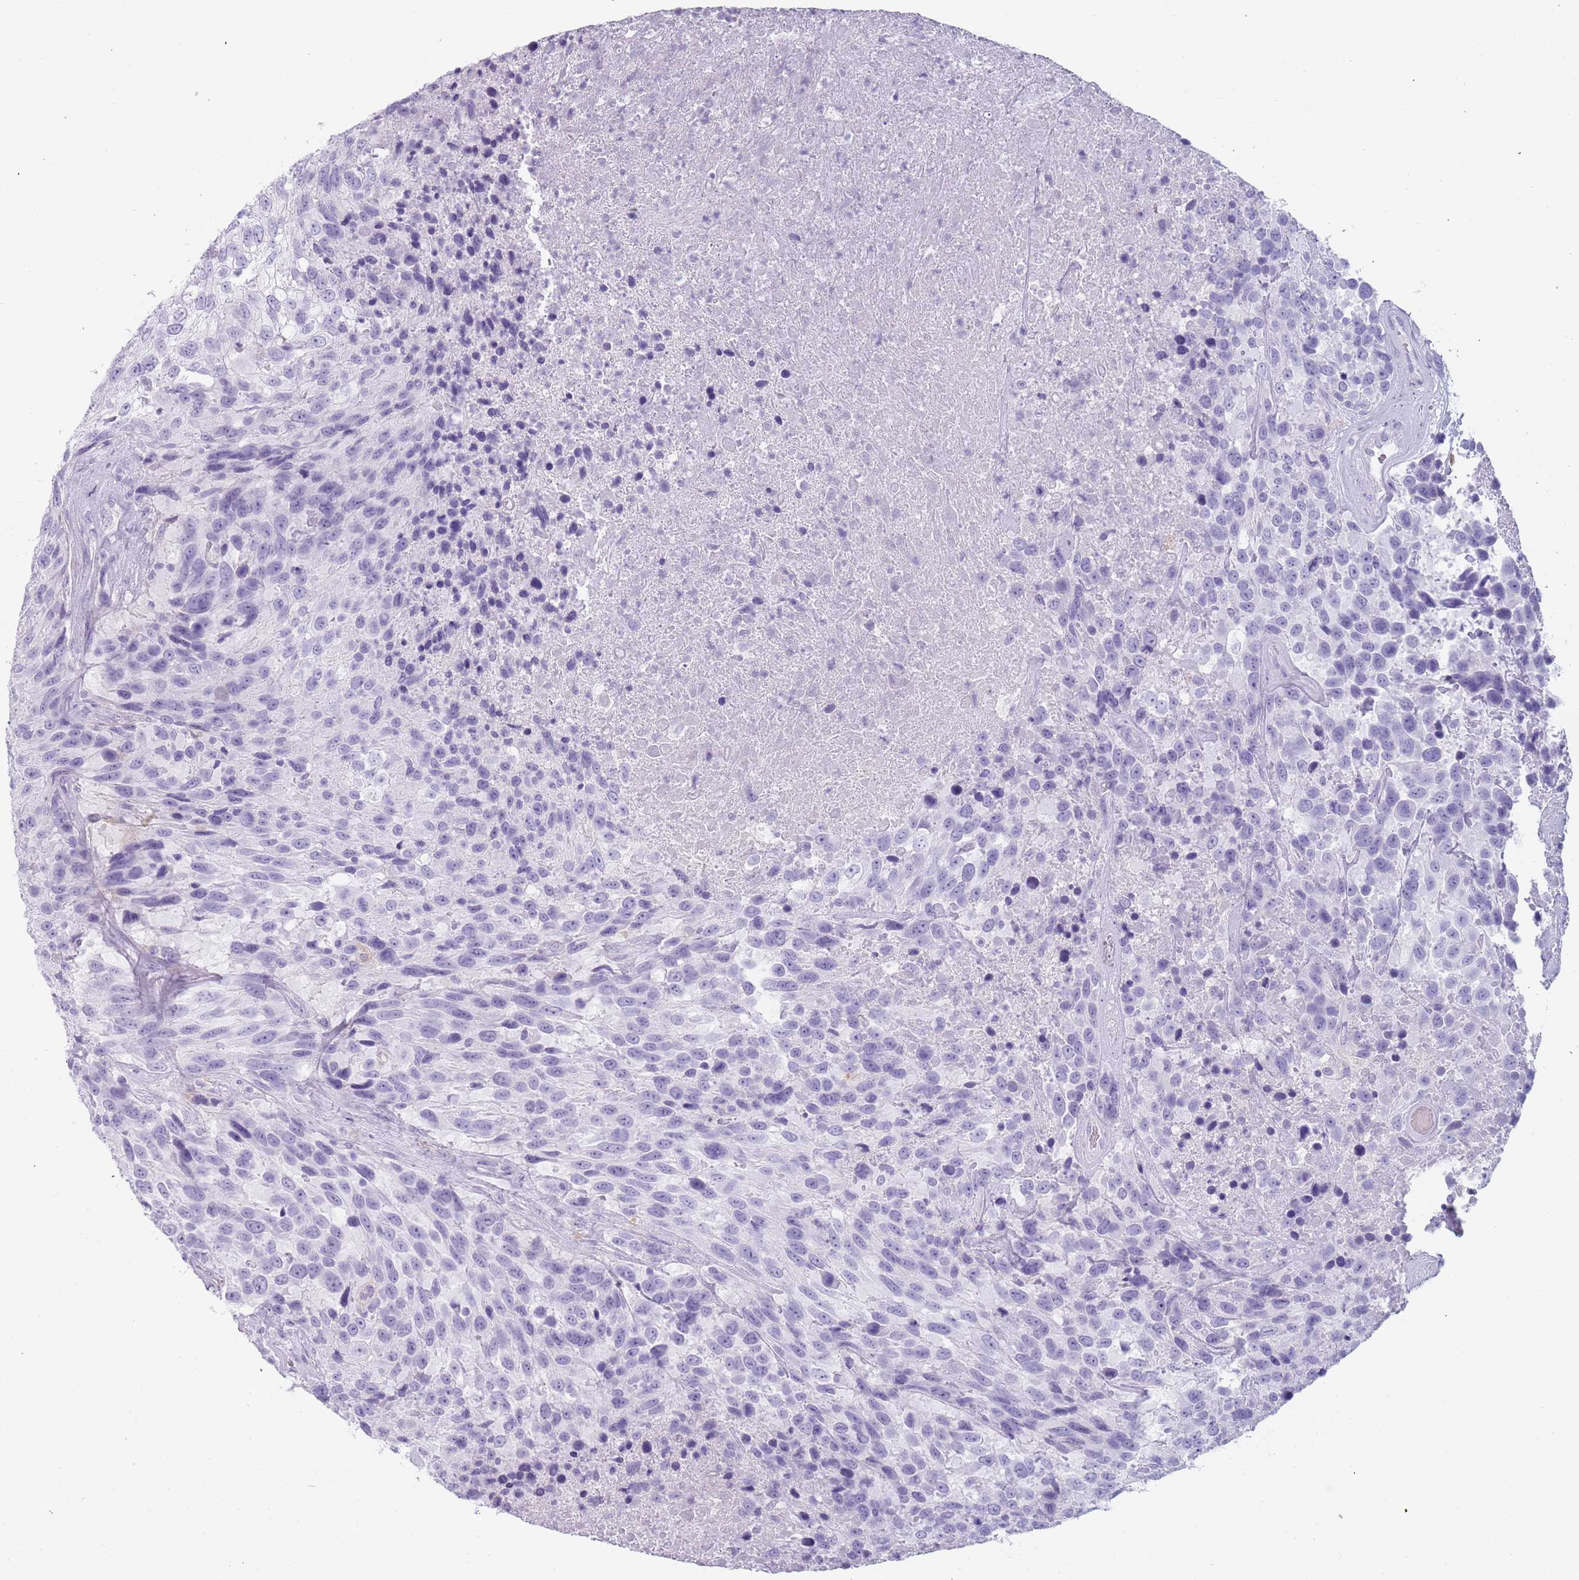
{"staining": {"intensity": "negative", "quantity": "none", "location": "none"}, "tissue": "urothelial cancer", "cell_type": "Tumor cells", "image_type": "cancer", "snomed": [{"axis": "morphology", "description": "Urothelial carcinoma, High grade"}, {"axis": "topography", "description": "Urinary bladder"}], "caption": "Histopathology image shows no significant protein positivity in tumor cells of urothelial cancer. (Immunohistochemistry (ihc), brightfield microscopy, high magnification).", "gene": "COLEC12", "patient": {"sex": "female", "age": 70}}